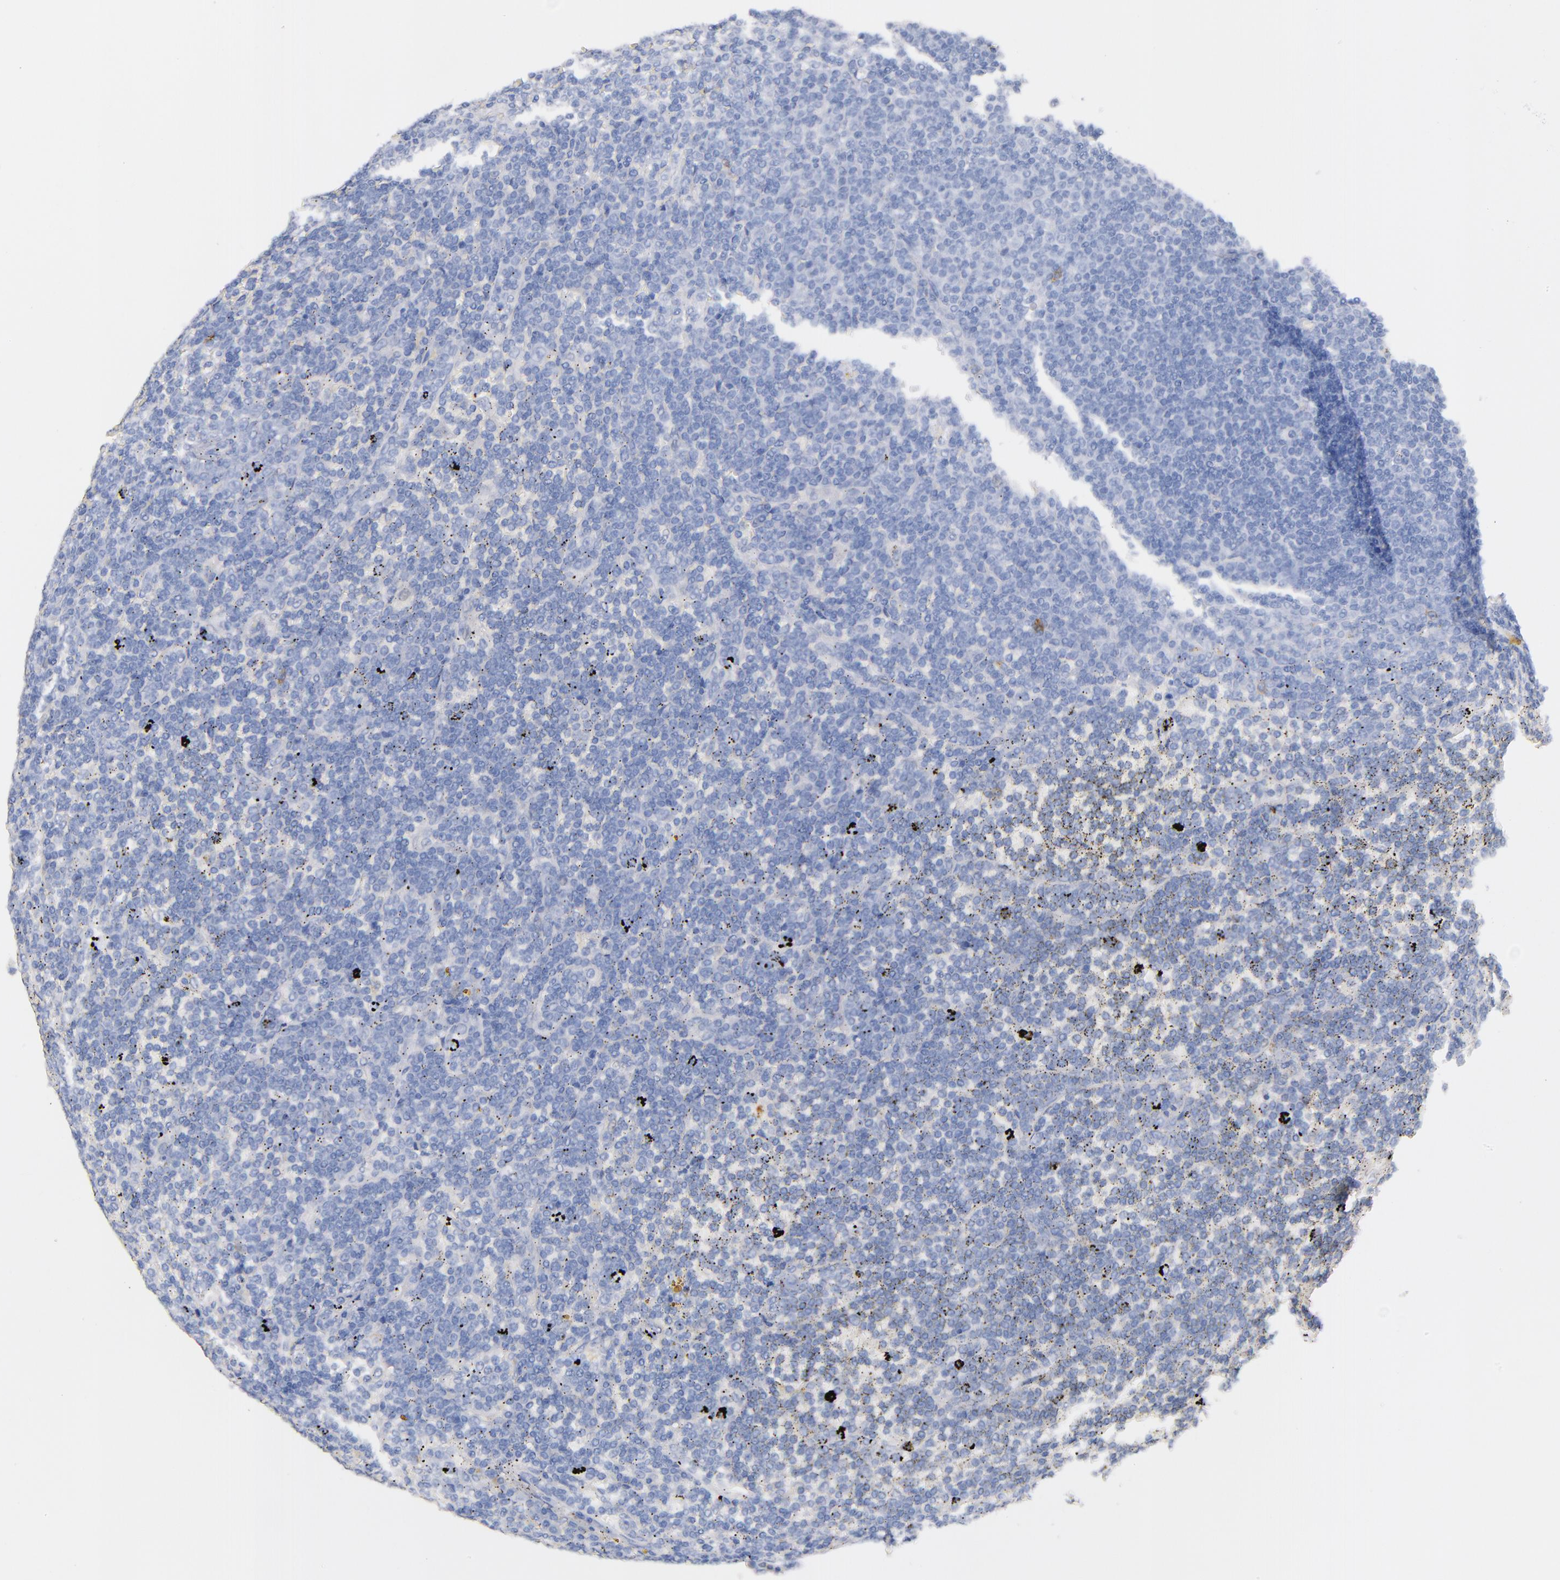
{"staining": {"intensity": "negative", "quantity": "none", "location": "none"}, "tissue": "lymphoma", "cell_type": "Tumor cells", "image_type": "cancer", "snomed": [{"axis": "morphology", "description": "Malignant lymphoma, non-Hodgkin's type, Low grade"}, {"axis": "topography", "description": "Spleen"}], "caption": "Lymphoma was stained to show a protein in brown. There is no significant positivity in tumor cells.", "gene": "KIT", "patient": {"sex": "male", "age": 80}}